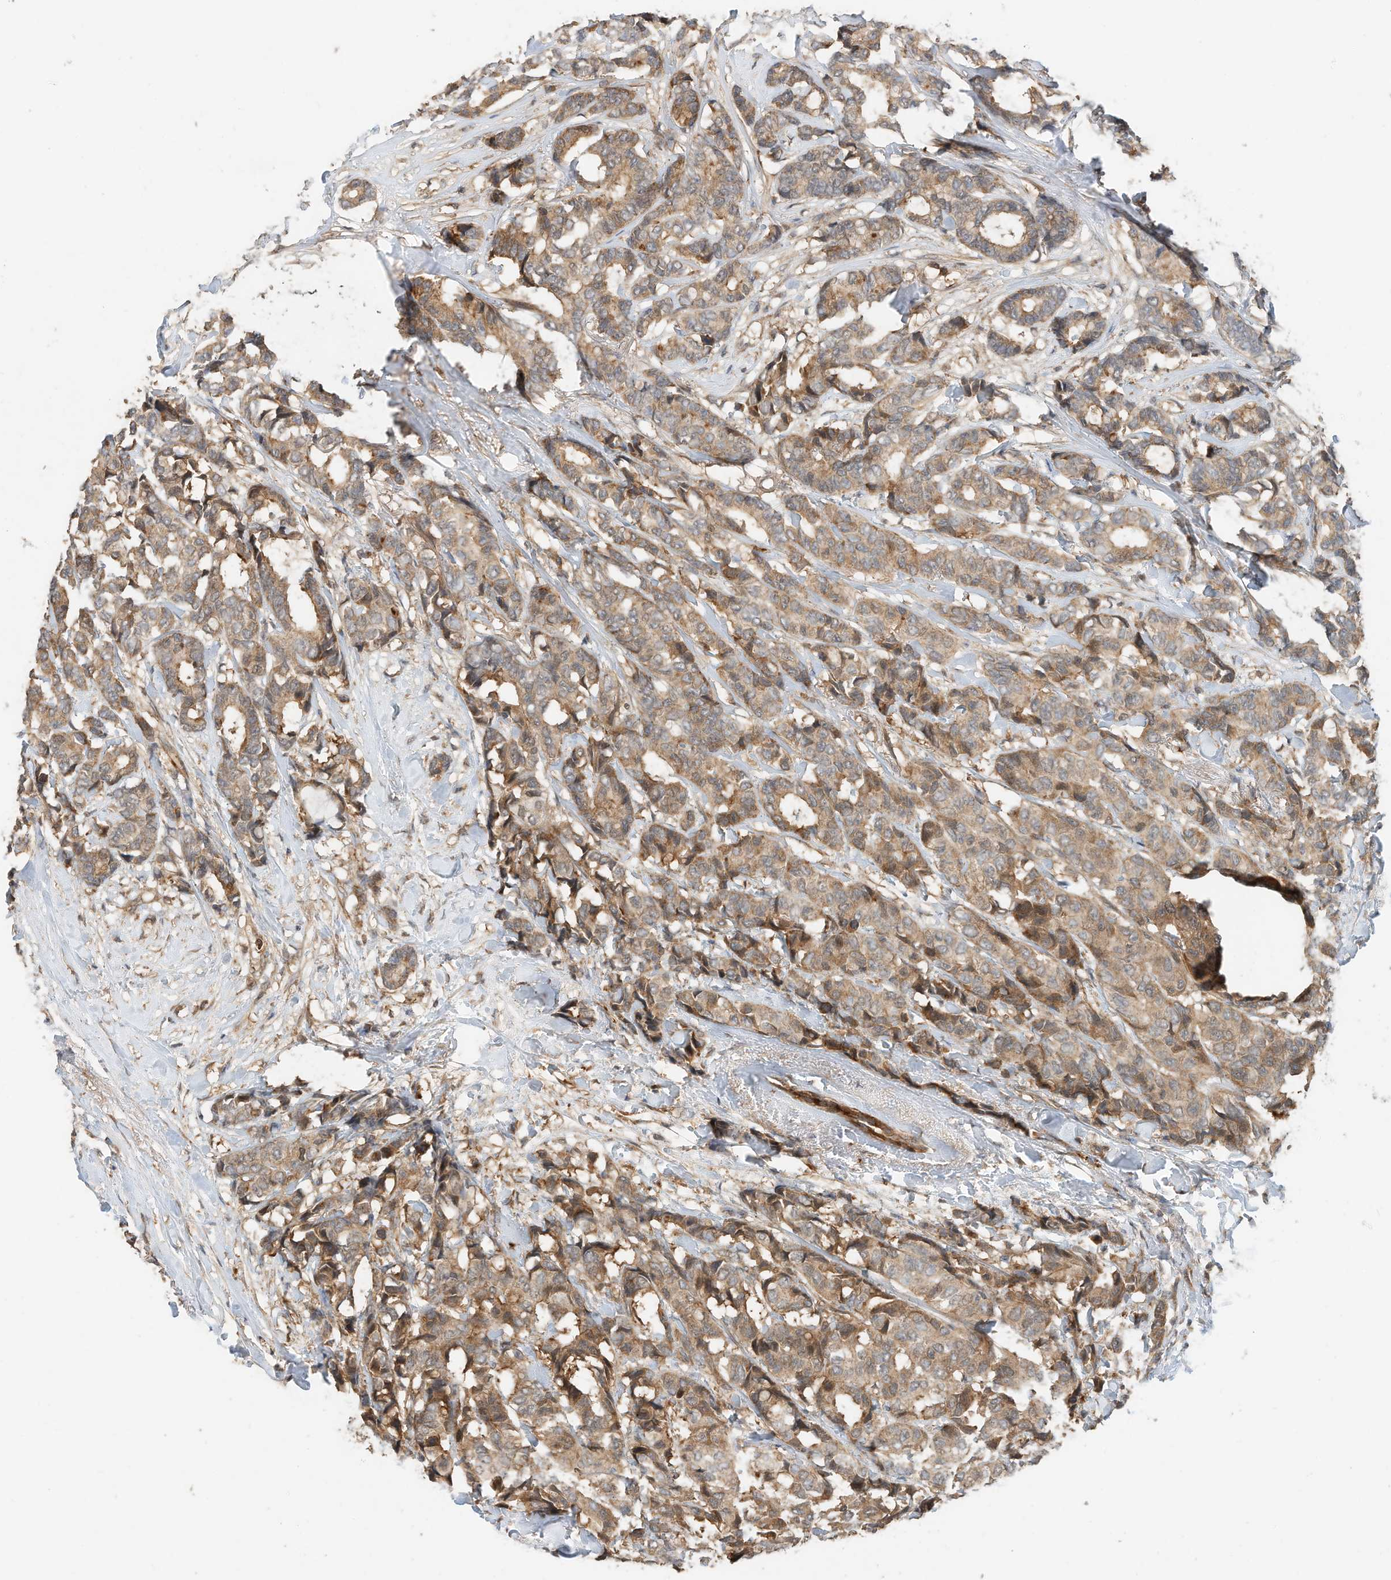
{"staining": {"intensity": "moderate", "quantity": ">75%", "location": "cytoplasmic/membranous"}, "tissue": "breast cancer", "cell_type": "Tumor cells", "image_type": "cancer", "snomed": [{"axis": "morphology", "description": "Duct carcinoma"}, {"axis": "topography", "description": "Breast"}], "caption": "Breast invasive ductal carcinoma stained for a protein reveals moderate cytoplasmic/membranous positivity in tumor cells.", "gene": "CPAMD8", "patient": {"sex": "female", "age": 87}}